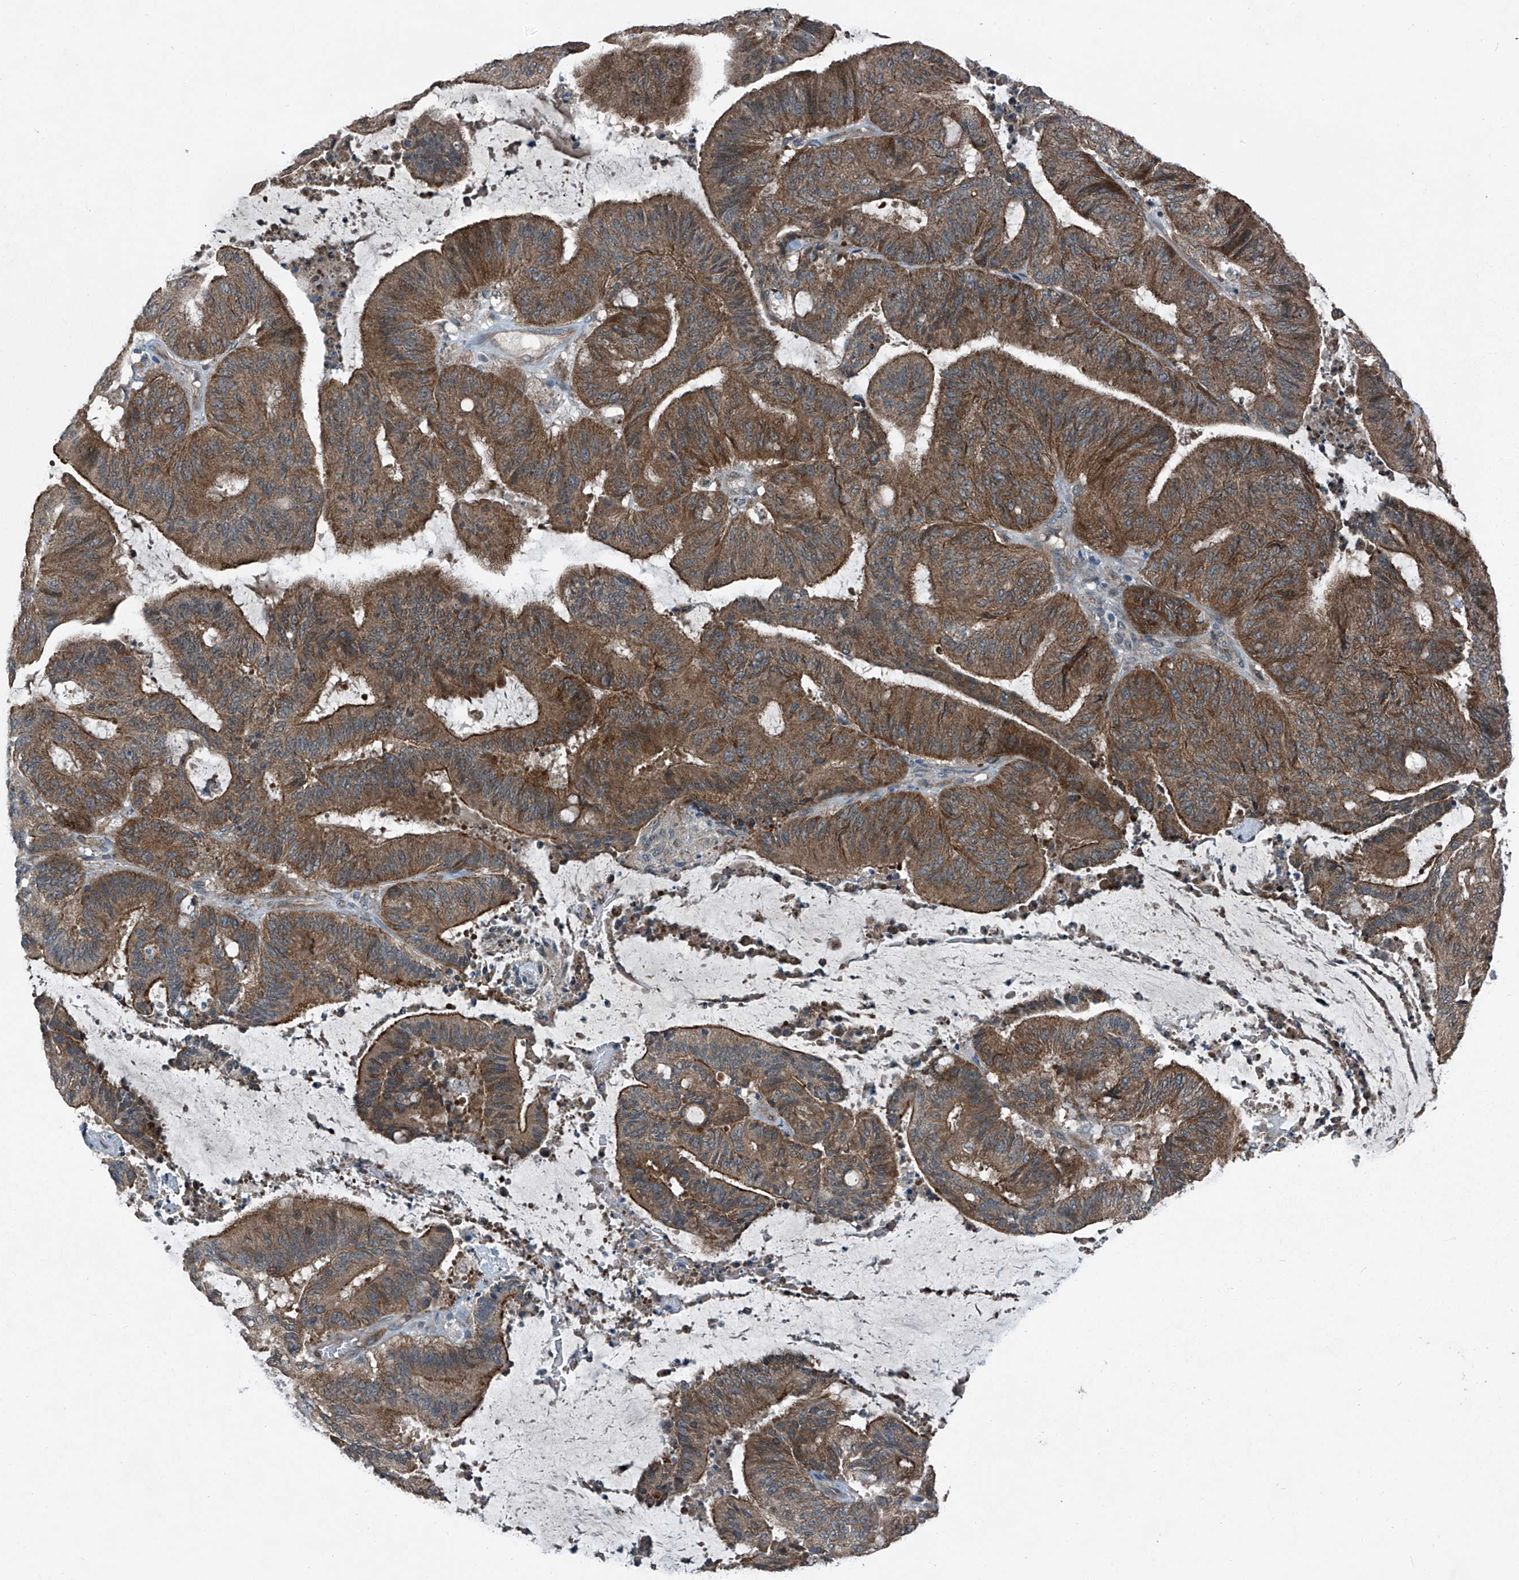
{"staining": {"intensity": "moderate", "quantity": ">75%", "location": "cytoplasmic/membranous"}, "tissue": "liver cancer", "cell_type": "Tumor cells", "image_type": "cancer", "snomed": [{"axis": "morphology", "description": "Normal tissue, NOS"}, {"axis": "morphology", "description": "Cholangiocarcinoma"}, {"axis": "topography", "description": "Liver"}, {"axis": "topography", "description": "Peripheral nerve tissue"}], "caption": "Brown immunohistochemical staining in liver cancer demonstrates moderate cytoplasmic/membranous expression in about >75% of tumor cells.", "gene": "SENP2", "patient": {"sex": "female", "age": 73}}